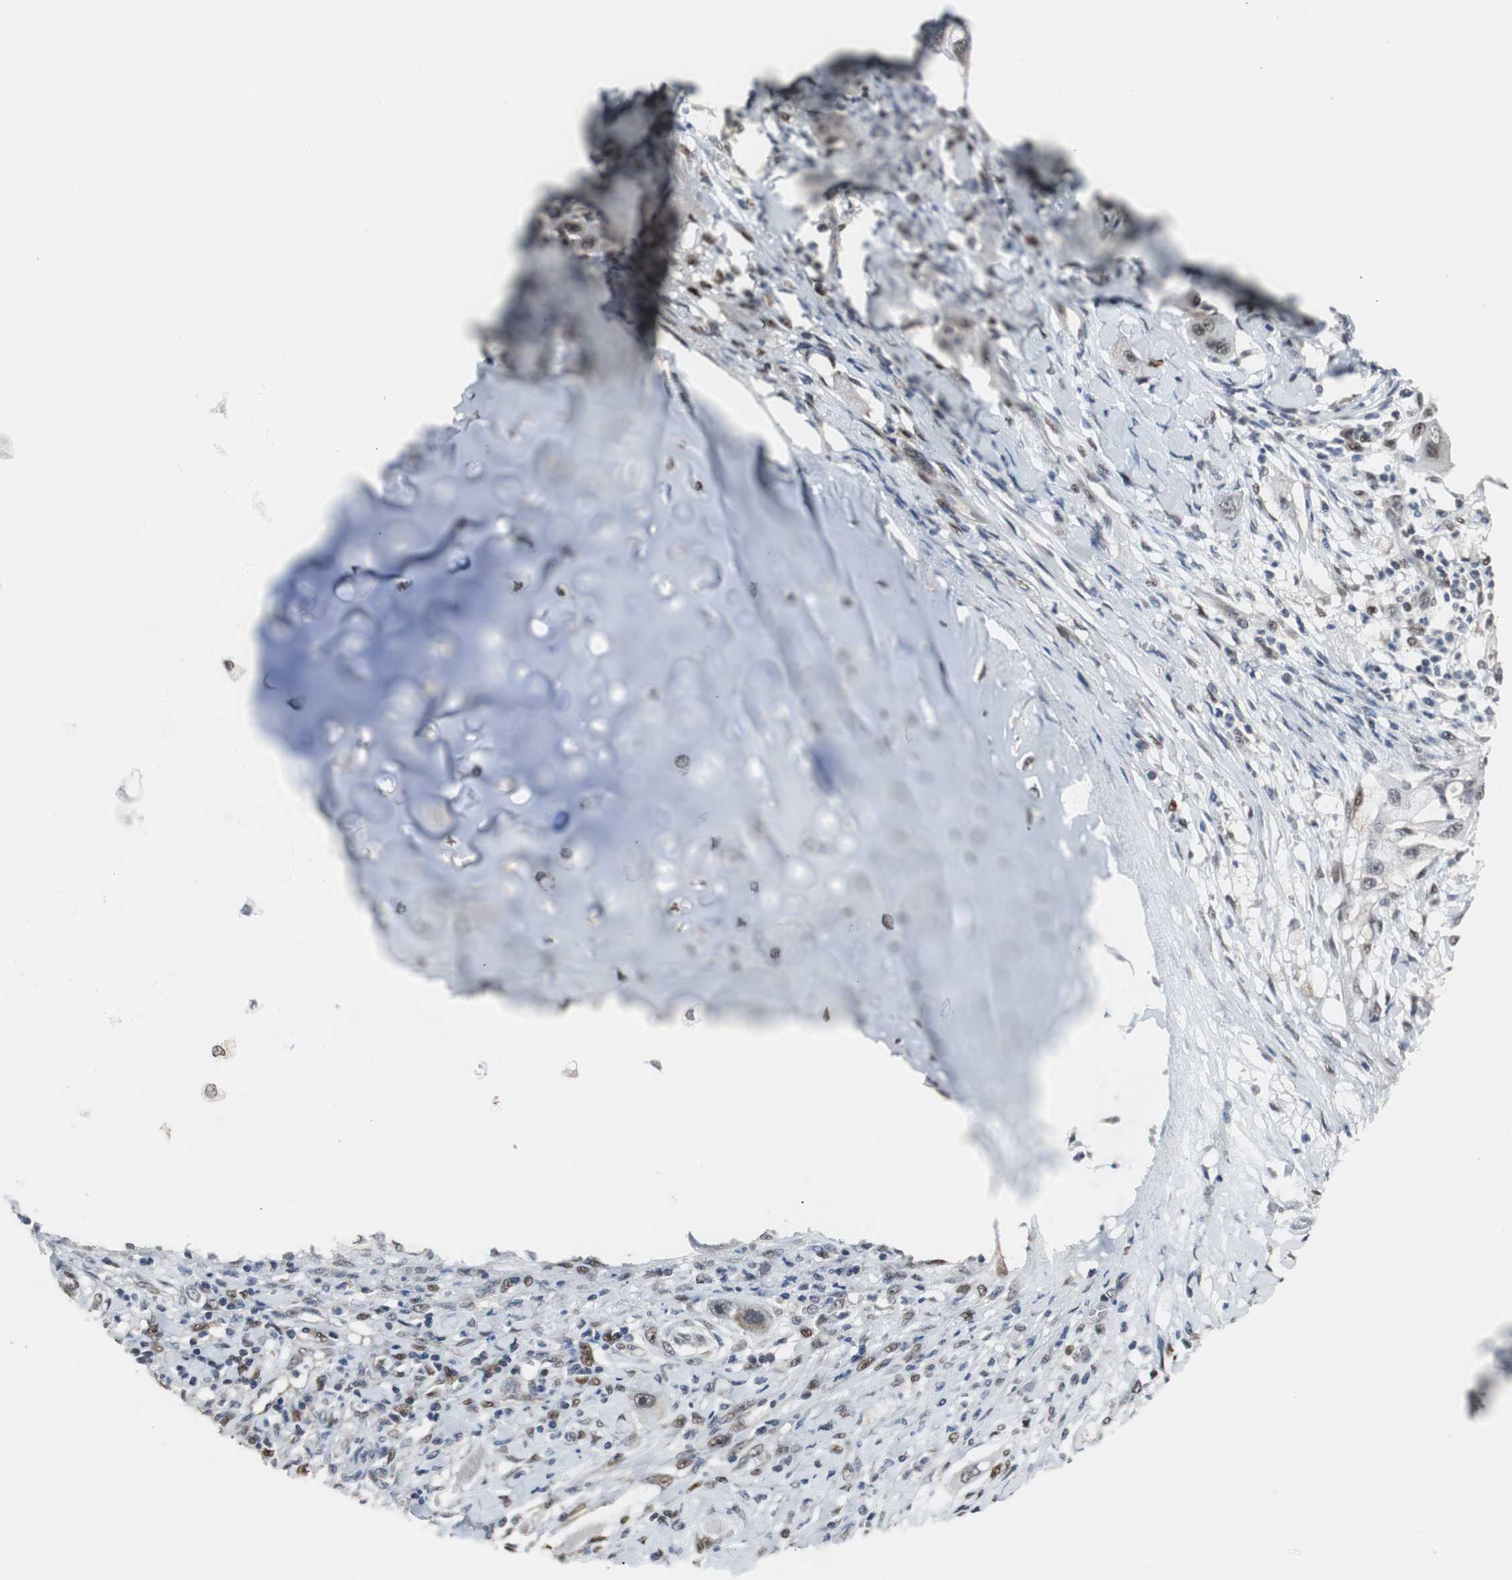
{"staining": {"intensity": "moderate", "quantity": ">75%", "location": "nuclear"}, "tissue": "lung cancer", "cell_type": "Tumor cells", "image_type": "cancer", "snomed": [{"axis": "morphology", "description": "Squamous cell carcinoma, NOS"}, {"axis": "topography", "description": "Lung"}], "caption": "A photomicrograph showing moderate nuclear staining in about >75% of tumor cells in squamous cell carcinoma (lung), as visualized by brown immunohistochemical staining.", "gene": "ZHX2", "patient": {"sex": "female", "age": 47}}